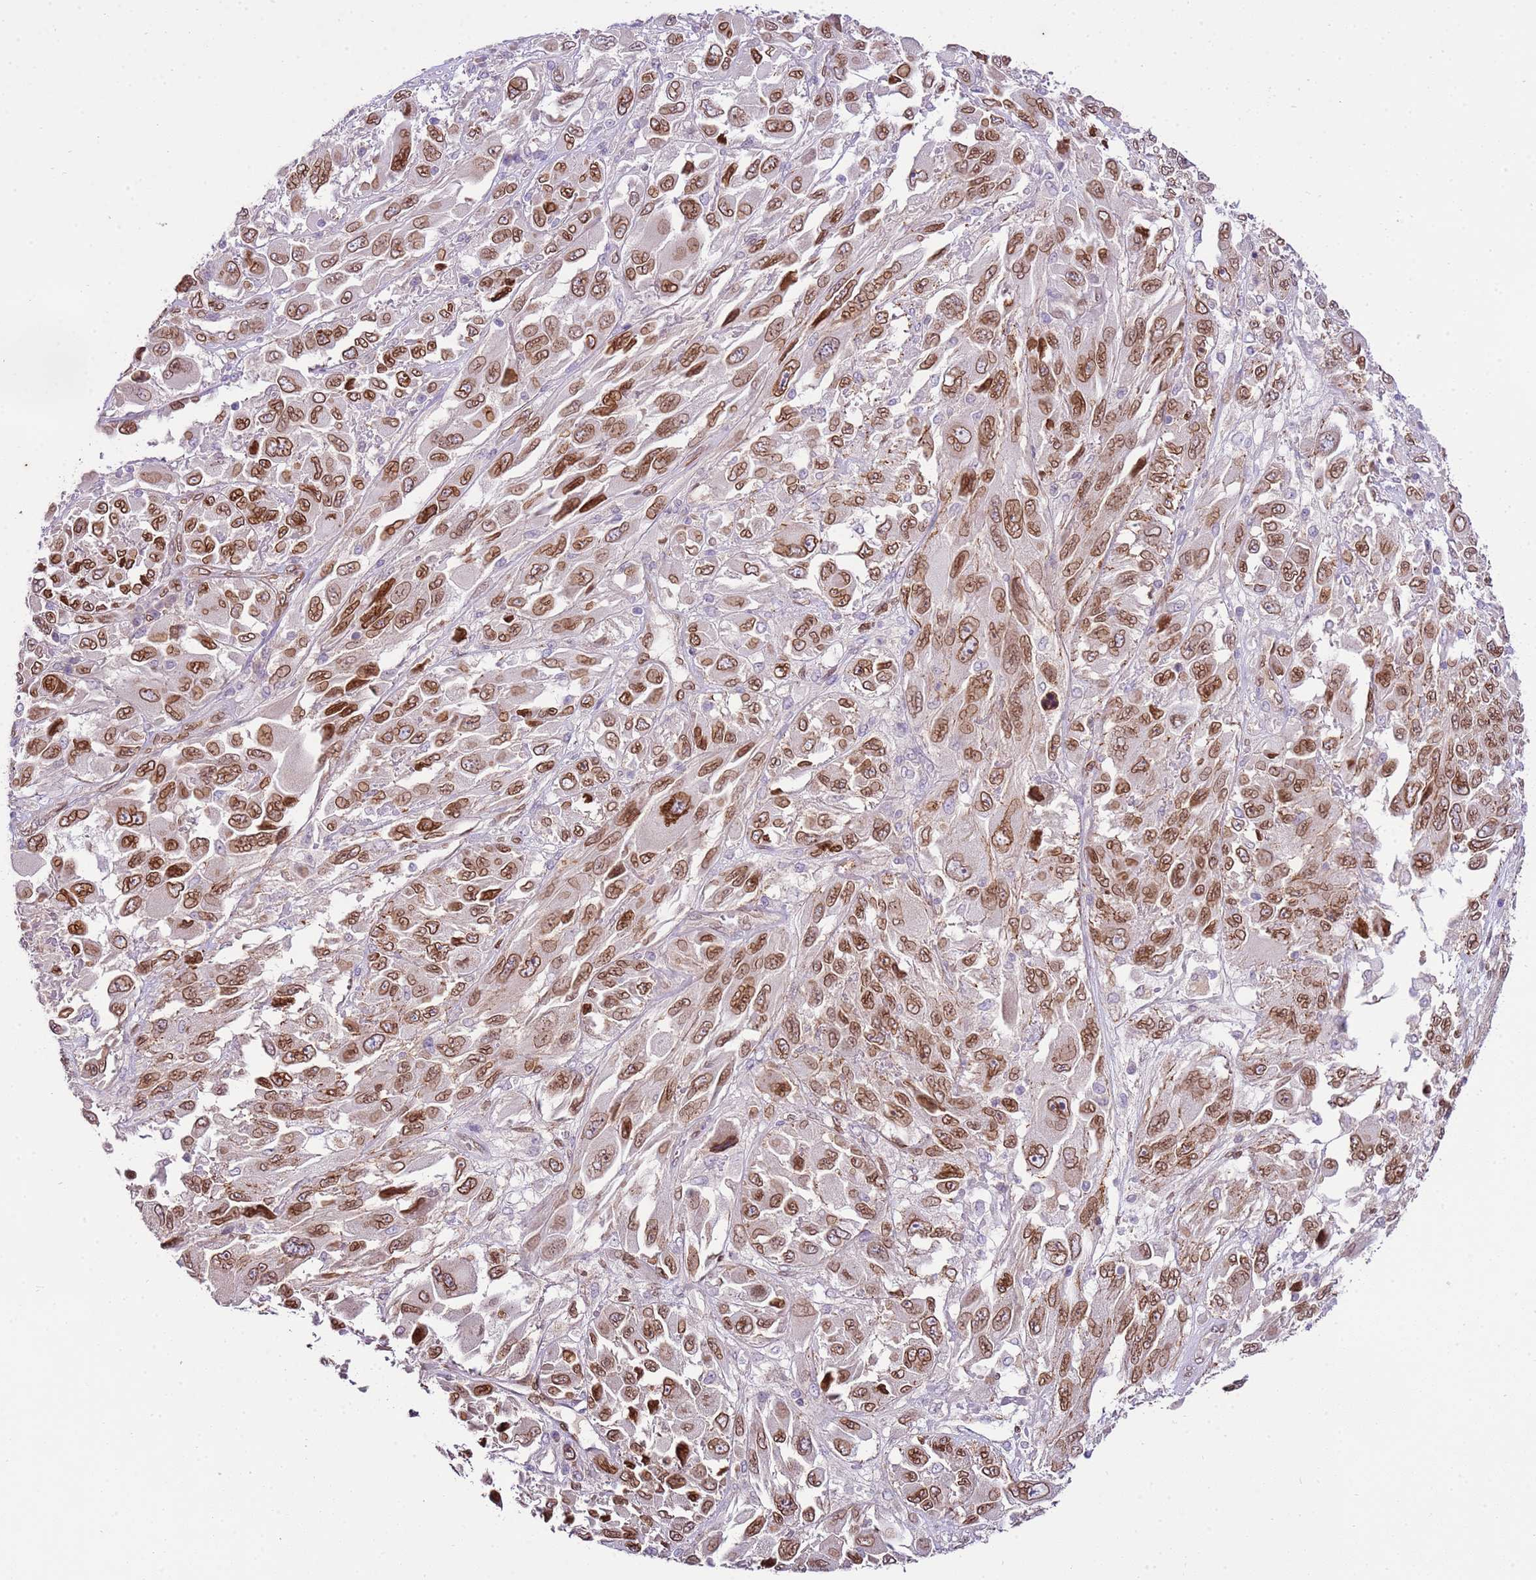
{"staining": {"intensity": "moderate", "quantity": ">75%", "location": "cytoplasmic/membranous,nuclear"}, "tissue": "melanoma", "cell_type": "Tumor cells", "image_type": "cancer", "snomed": [{"axis": "morphology", "description": "Malignant melanoma, NOS"}, {"axis": "topography", "description": "Skin"}], "caption": "Protein expression analysis of human melanoma reveals moderate cytoplasmic/membranous and nuclear staining in about >75% of tumor cells. (DAB = brown stain, brightfield microscopy at high magnification).", "gene": "TMEM47", "patient": {"sex": "female", "age": 91}}